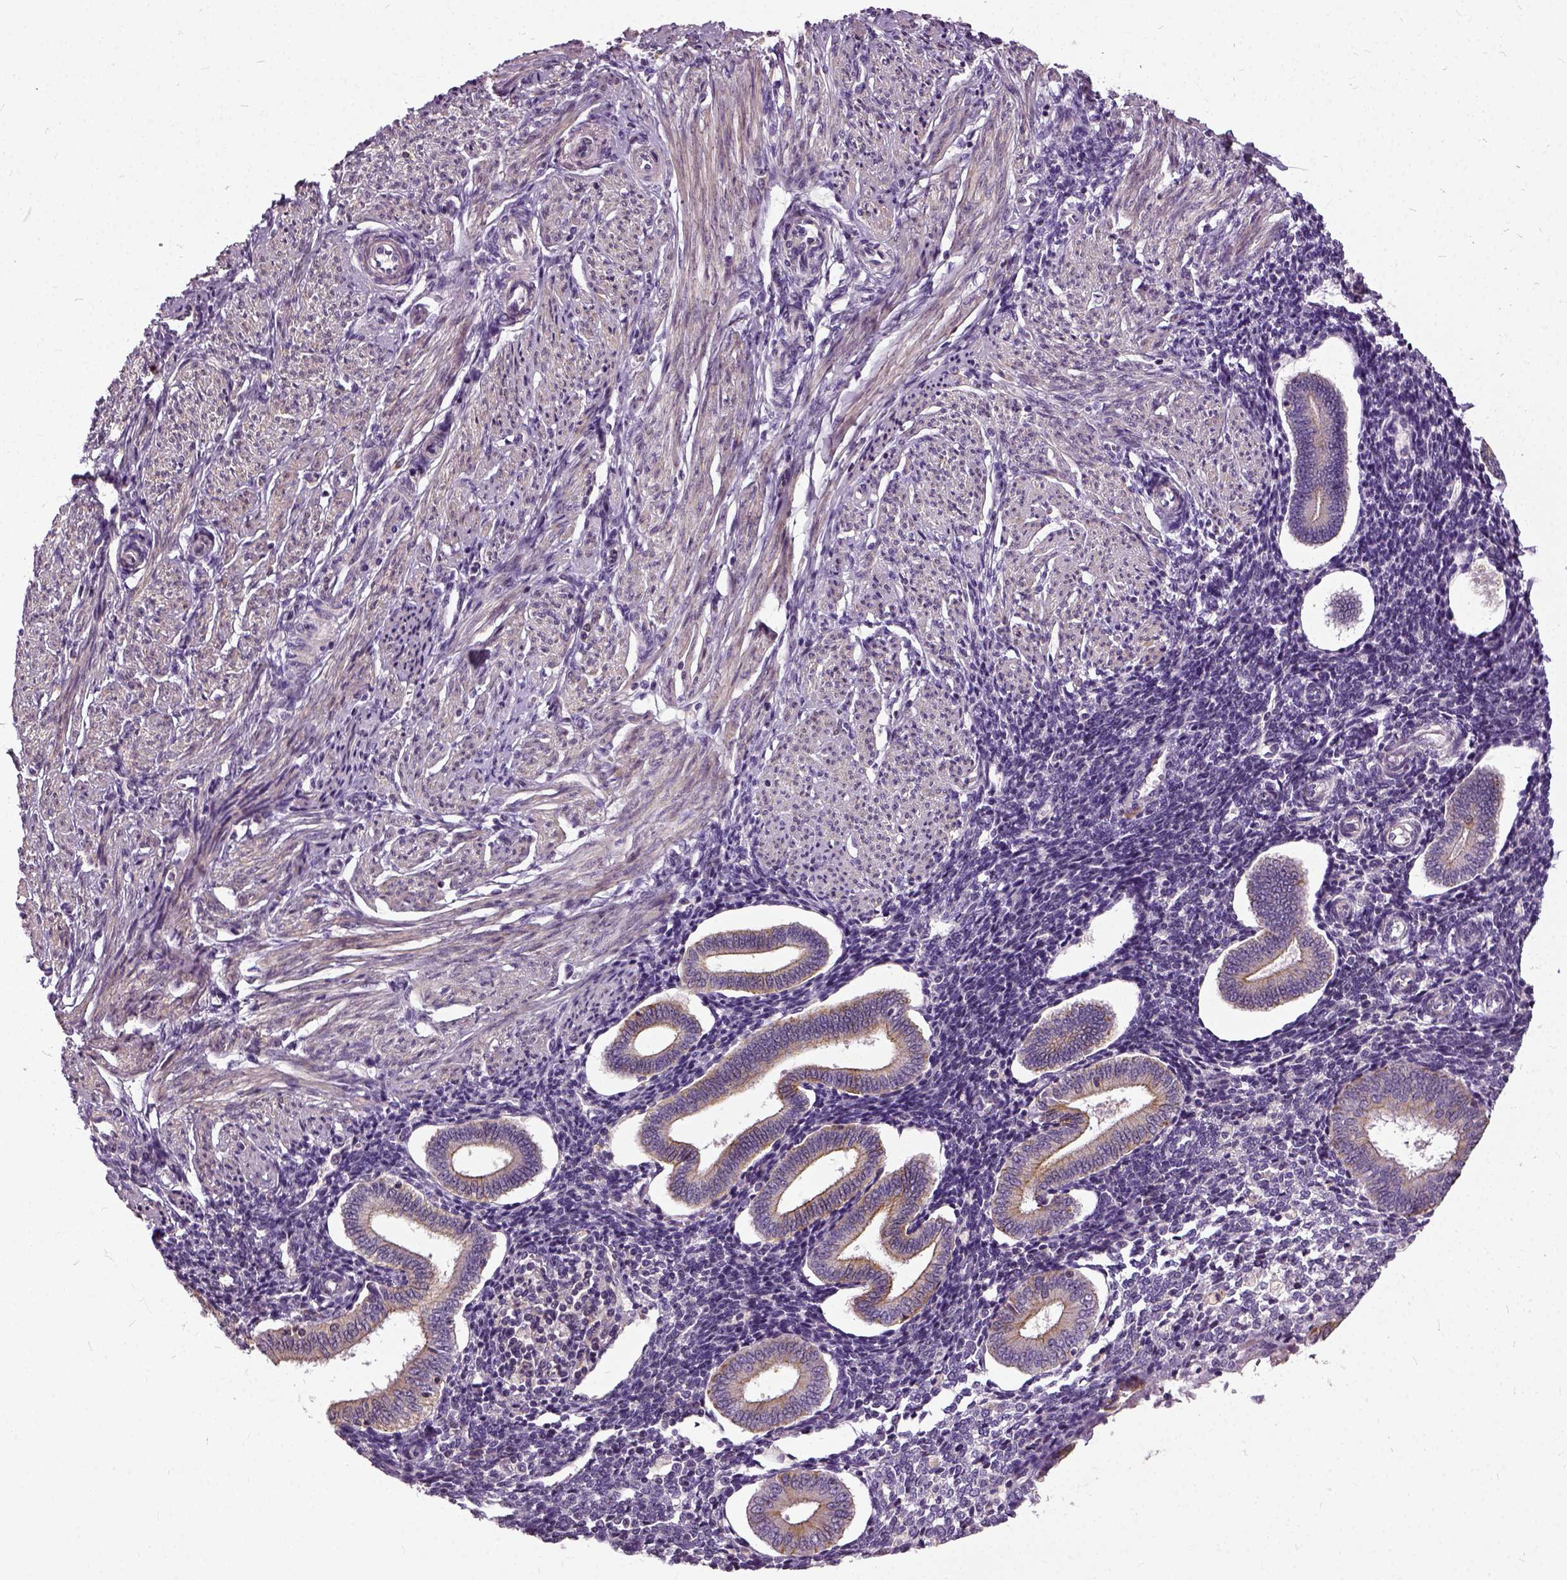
{"staining": {"intensity": "negative", "quantity": "none", "location": "none"}, "tissue": "endometrium", "cell_type": "Cells in endometrial stroma", "image_type": "normal", "snomed": [{"axis": "morphology", "description": "Normal tissue, NOS"}, {"axis": "topography", "description": "Endometrium"}], "caption": "Immunohistochemical staining of unremarkable endometrium shows no significant staining in cells in endometrial stroma.", "gene": "ILRUN", "patient": {"sex": "female", "age": 40}}